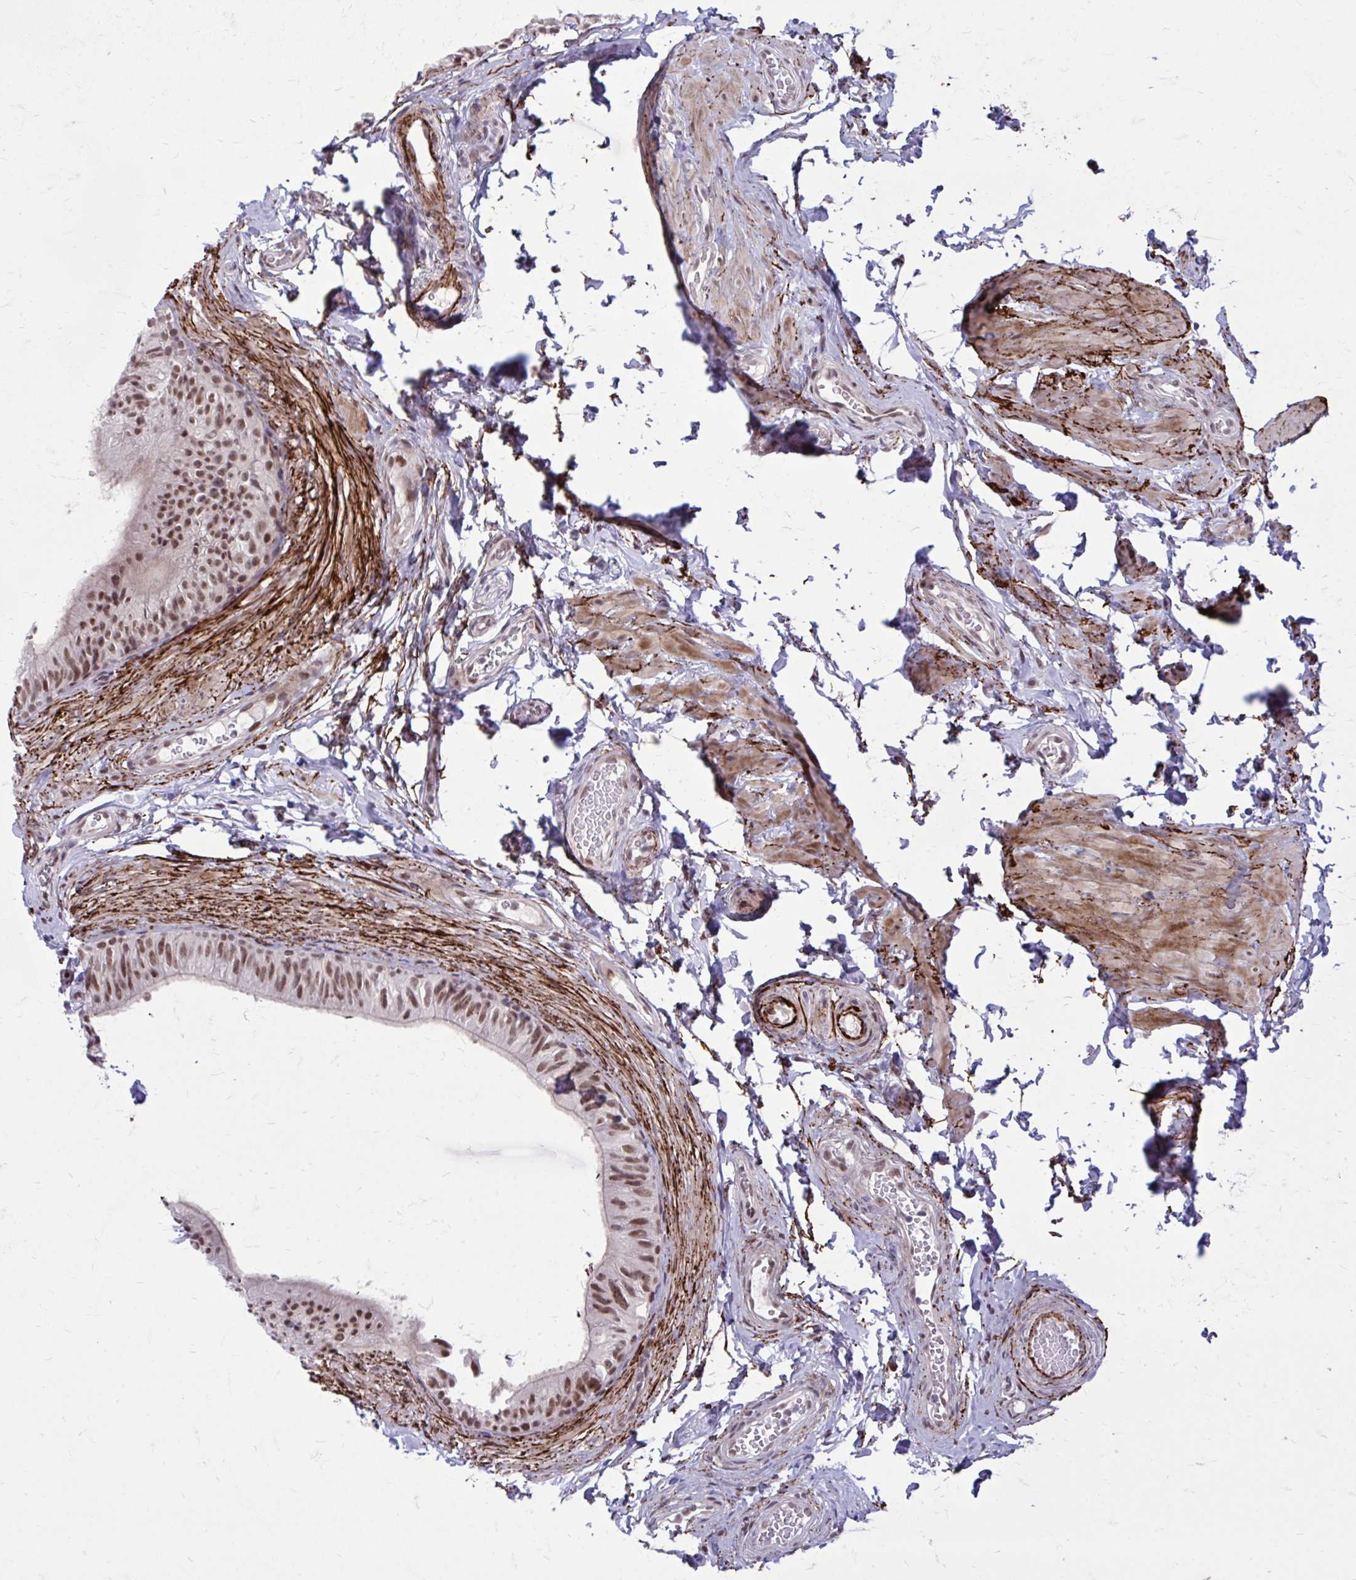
{"staining": {"intensity": "moderate", "quantity": ">75%", "location": "nuclear"}, "tissue": "epididymis", "cell_type": "Glandular cells", "image_type": "normal", "snomed": [{"axis": "morphology", "description": "Normal tissue, NOS"}, {"axis": "topography", "description": "Epididymis, spermatic cord, NOS"}, {"axis": "topography", "description": "Epididymis"}, {"axis": "topography", "description": "Peripheral nerve tissue"}], "caption": "This micrograph reveals immunohistochemistry (IHC) staining of unremarkable human epididymis, with medium moderate nuclear expression in about >75% of glandular cells.", "gene": "PSME4", "patient": {"sex": "male", "age": 29}}